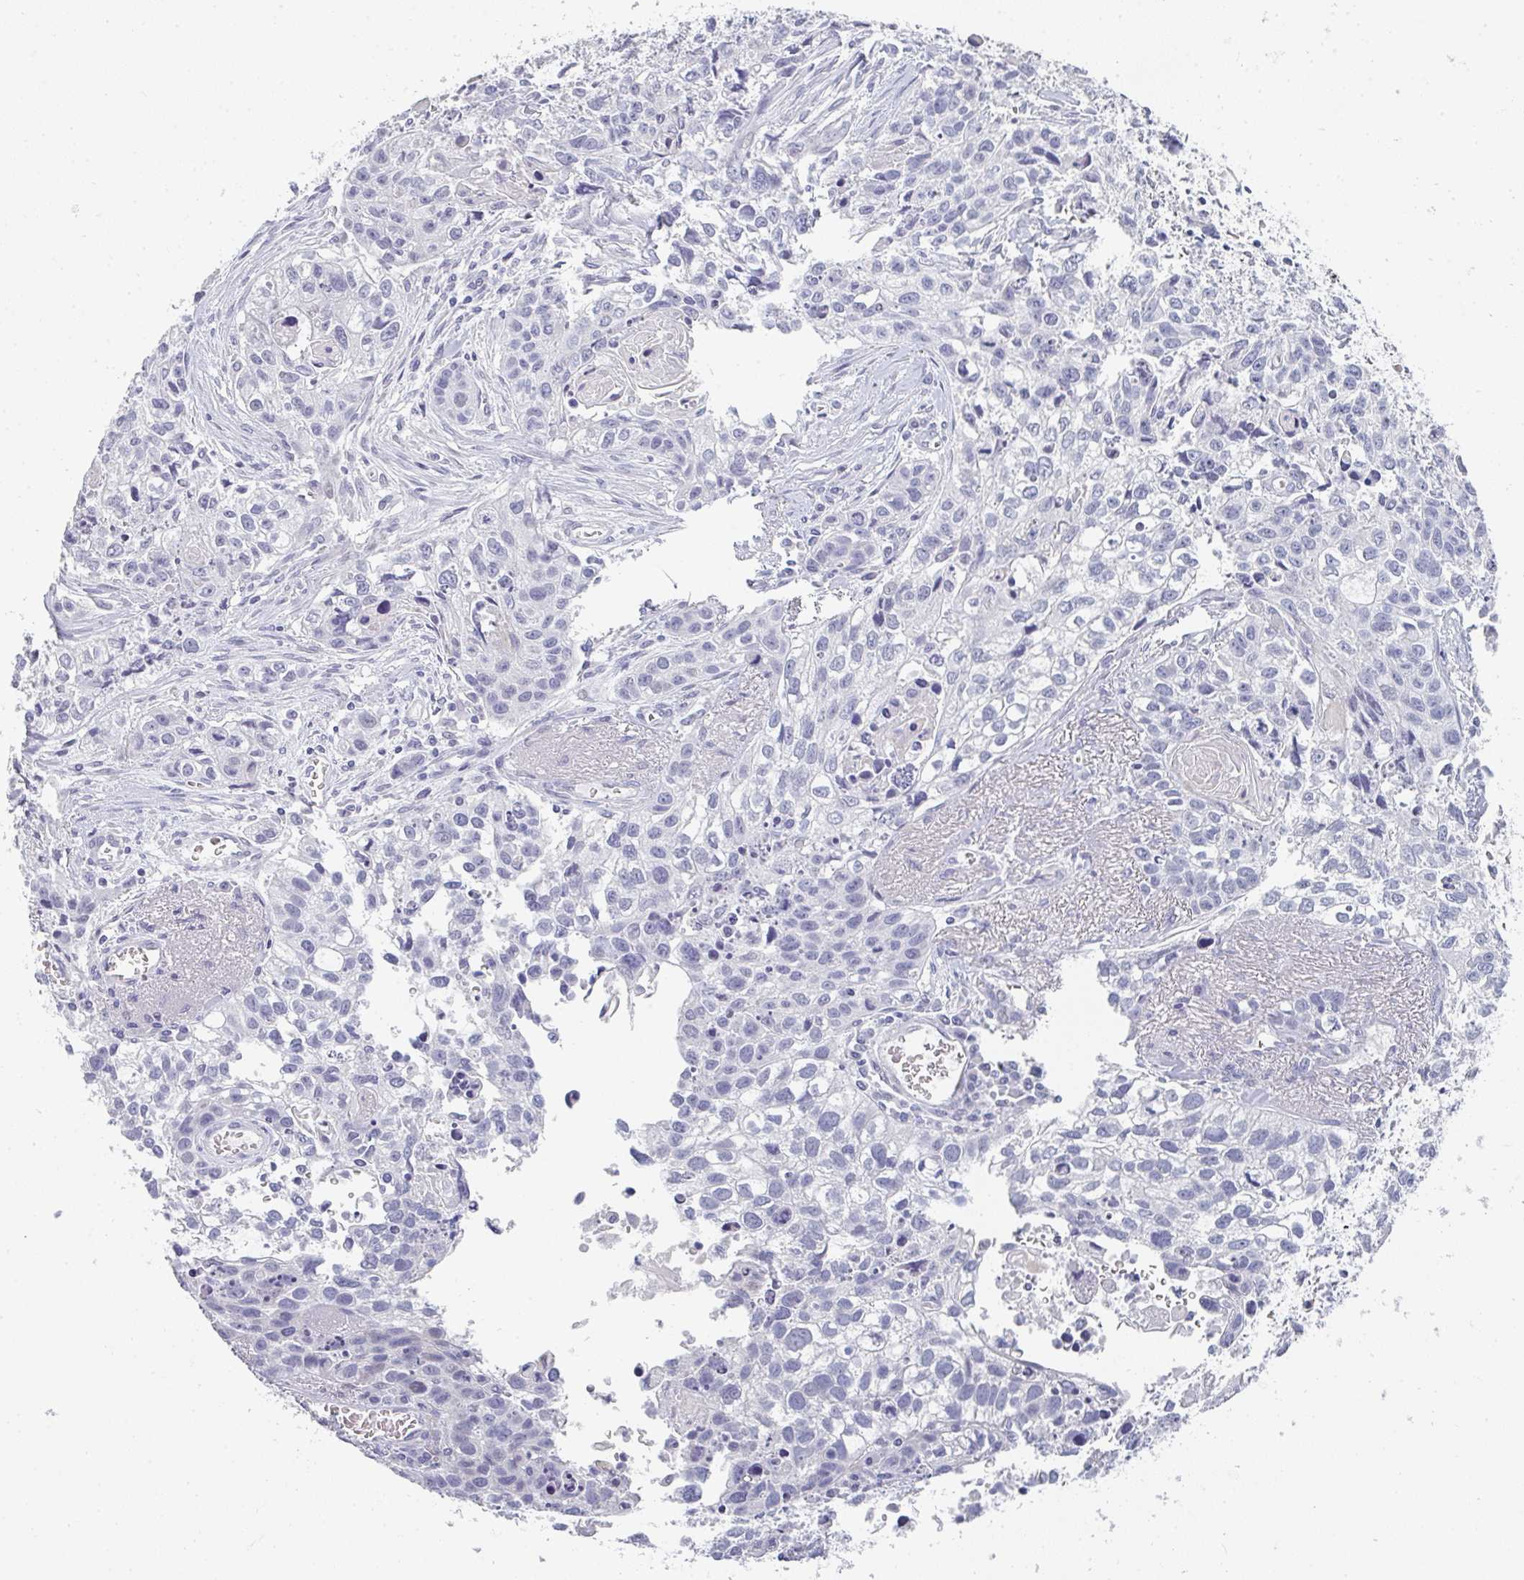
{"staining": {"intensity": "negative", "quantity": "none", "location": "none"}, "tissue": "lung cancer", "cell_type": "Tumor cells", "image_type": "cancer", "snomed": [{"axis": "morphology", "description": "Squamous cell carcinoma, NOS"}, {"axis": "topography", "description": "Lung"}], "caption": "IHC of human lung cancer reveals no staining in tumor cells.", "gene": "NEU2", "patient": {"sex": "male", "age": 74}}